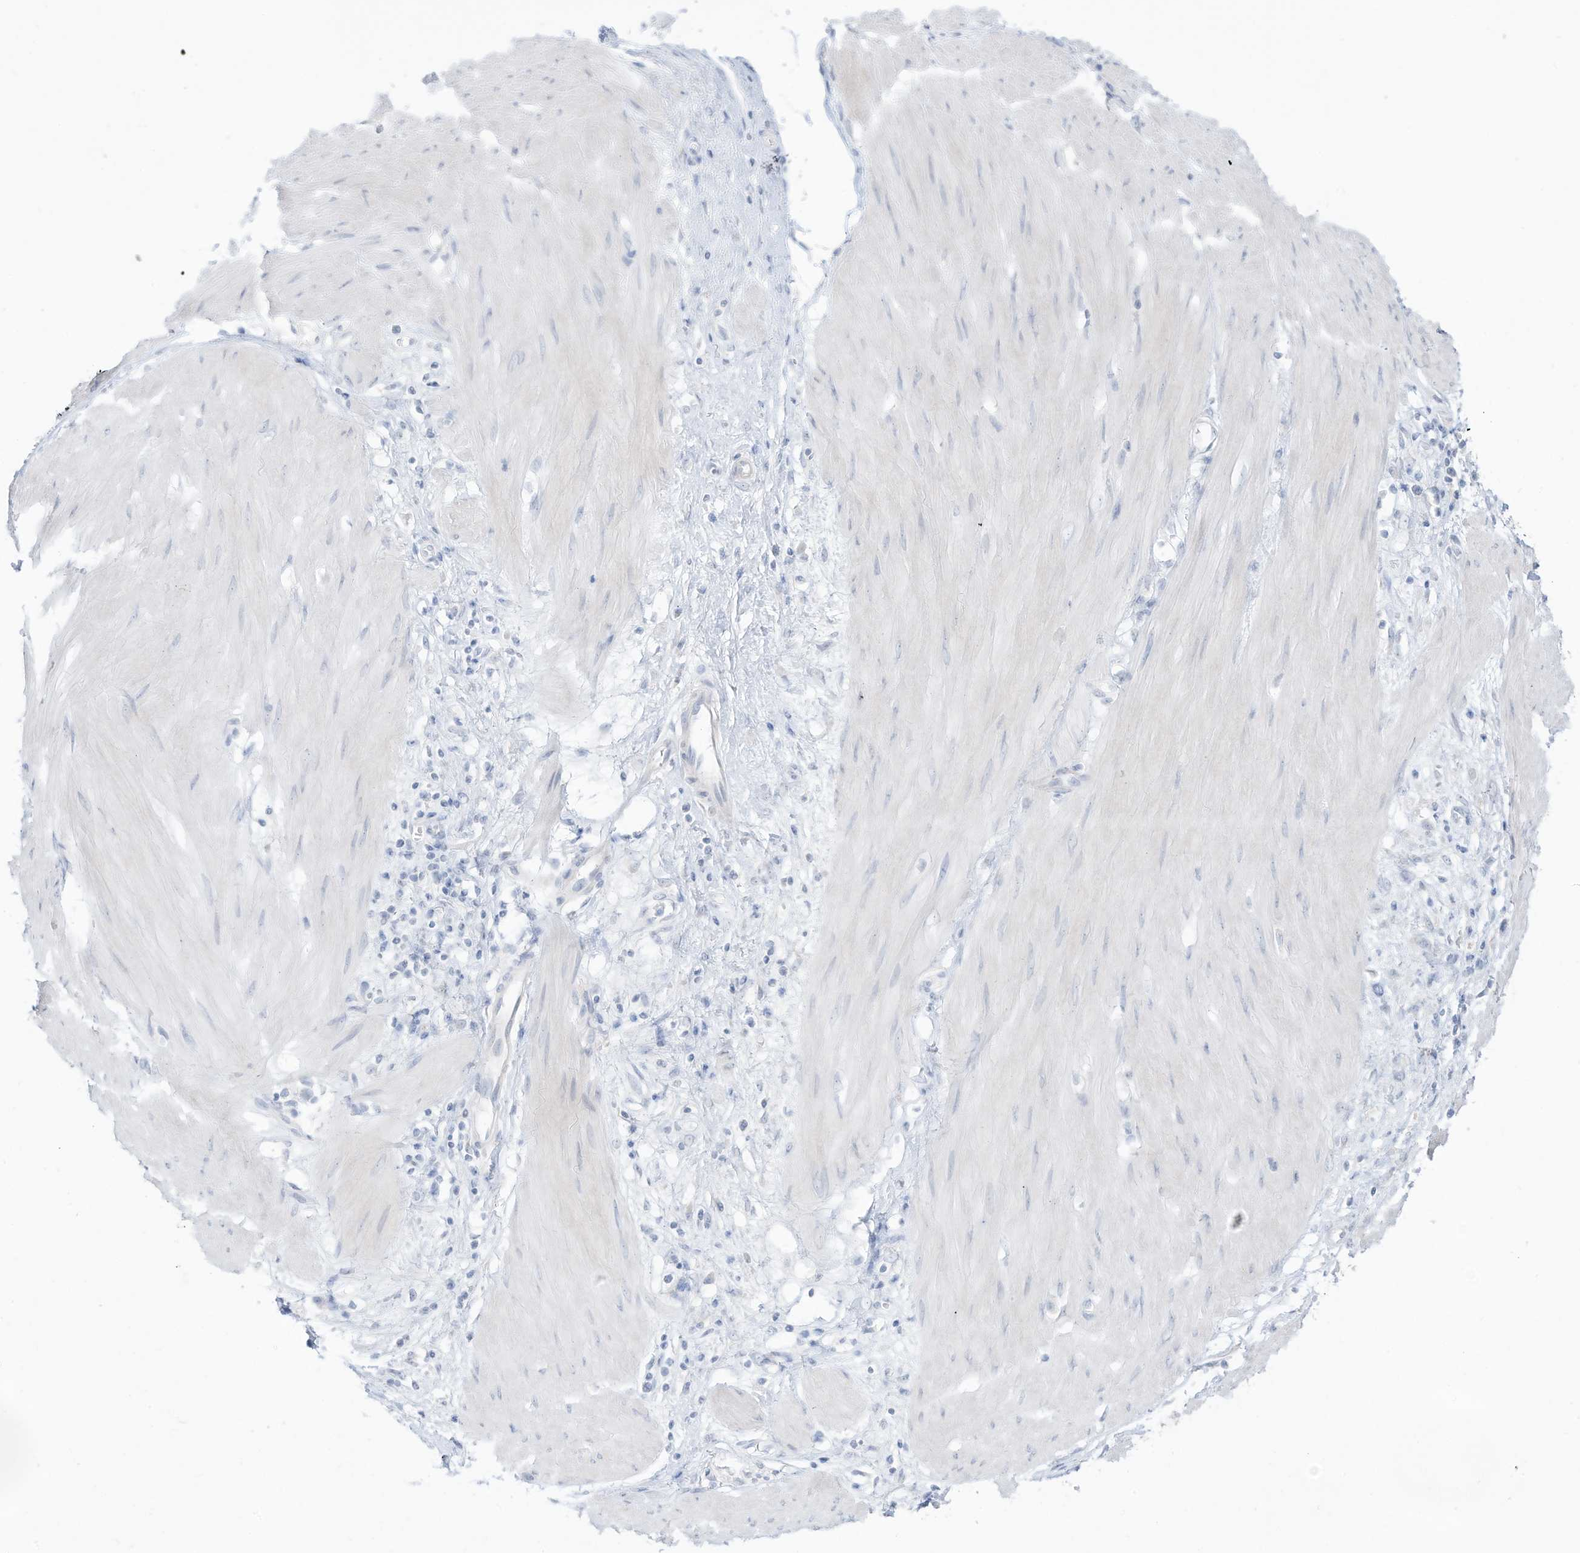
{"staining": {"intensity": "negative", "quantity": "none", "location": "none"}, "tissue": "stomach cancer", "cell_type": "Tumor cells", "image_type": "cancer", "snomed": [{"axis": "morphology", "description": "Adenocarcinoma, NOS"}, {"axis": "topography", "description": "Stomach"}], "caption": "Protein analysis of stomach cancer demonstrates no significant staining in tumor cells.", "gene": "OGT", "patient": {"sex": "female", "age": 76}}